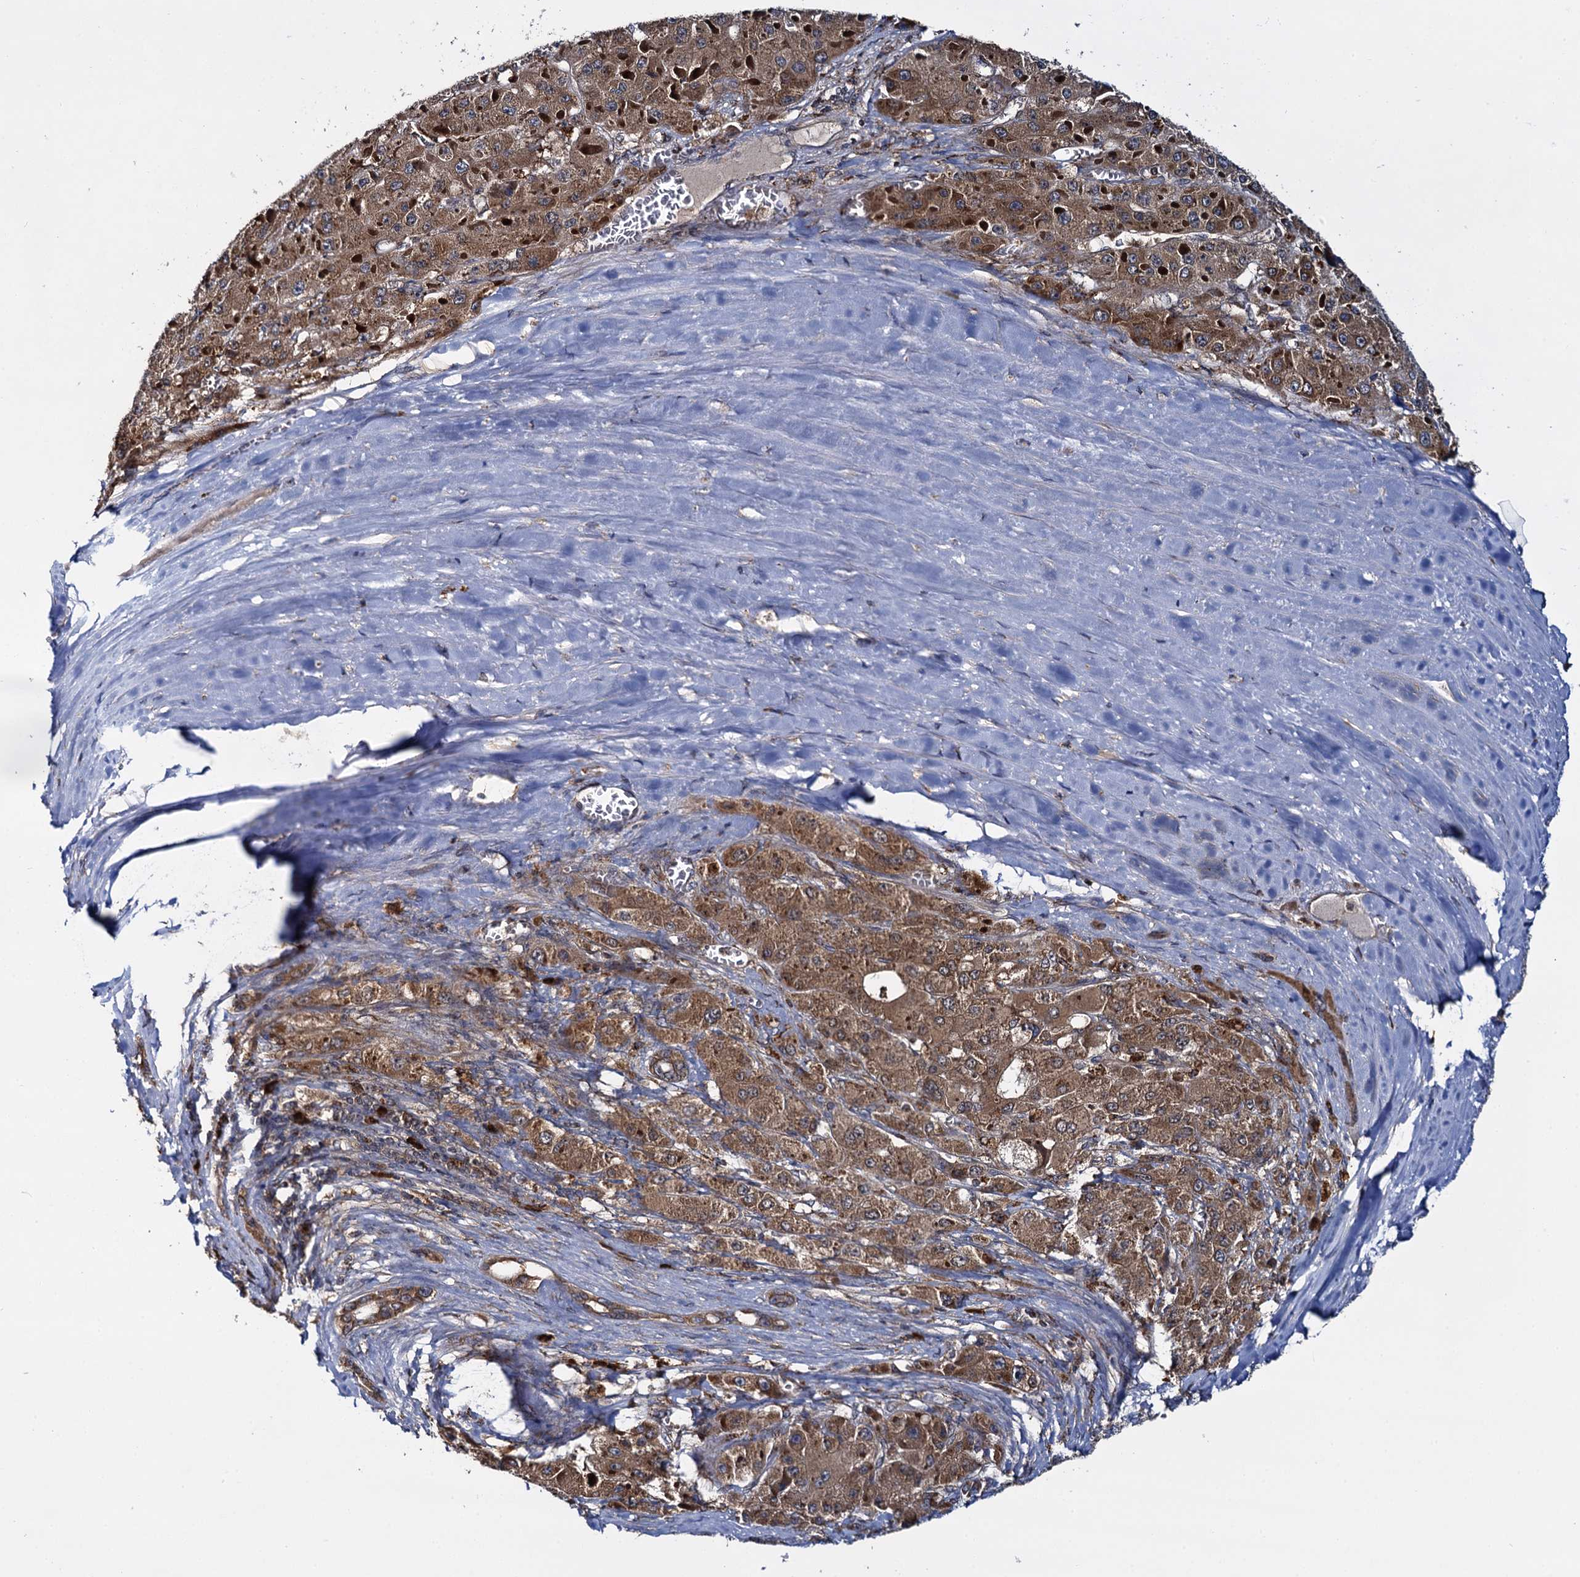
{"staining": {"intensity": "moderate", "quantity": ">75%", "location": "cytoplasmic/membranous"}, "tissue": "liver cancer", "cell_type": "Tumor cells", "image_type": "cancer", "snomed": [{"axis": "morphology", "description": "Carcinoma, Hepatocellular, NOS"}, {"axis": "topography", "description": "Liver"}], "caption": "A micrograph of liver cancer stained for a protein exhibits moderate cytoplasmic/membranous brown staining in tumor cells.", "gene": "UFM1", "patient": {"sex": "female", "age": 73}}